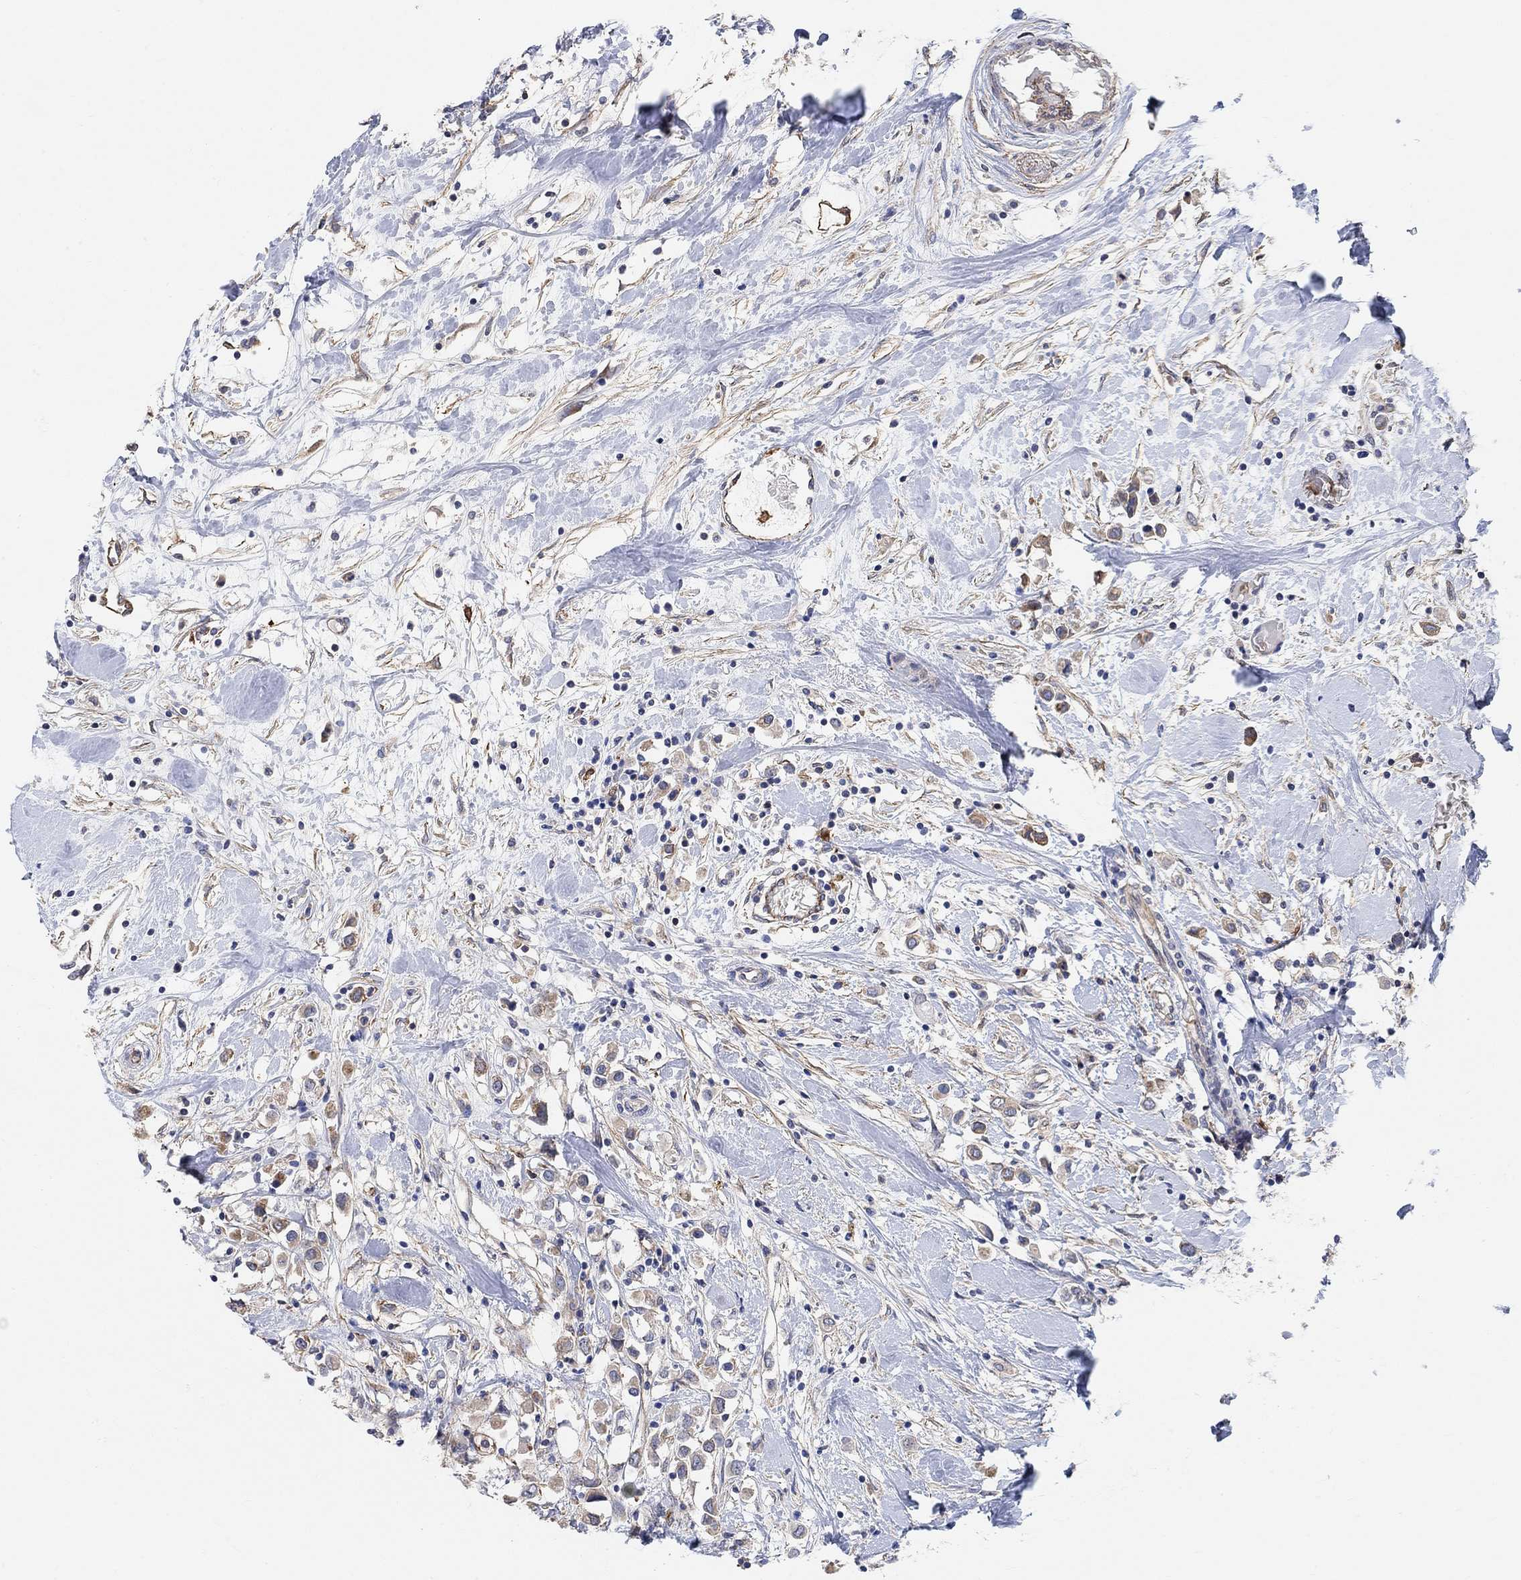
{"staining": {"intensity": "strong", "quantity": "25%-75%", "location": "cytoplasmic/membranous"}, "tissue": "breast cancer", "cell_type": "Tumor cells", "image_type": "cancer", "snomed": [{"axis": "morphology", "description": "Duct carcinoma"}, {"axis": "topography", "description": "Breast"}], "caption": "Immunohistochemistry (IHC) histopathology image of invasive ductal carcinoma (breast) stained for a protein (brown), which displays high levels of strong cytoplasmic/membranous staining in approximately 25%-75% of tumor cells.", "gene": "SYT16", "patient": {"sex": "female", "age": 61}}